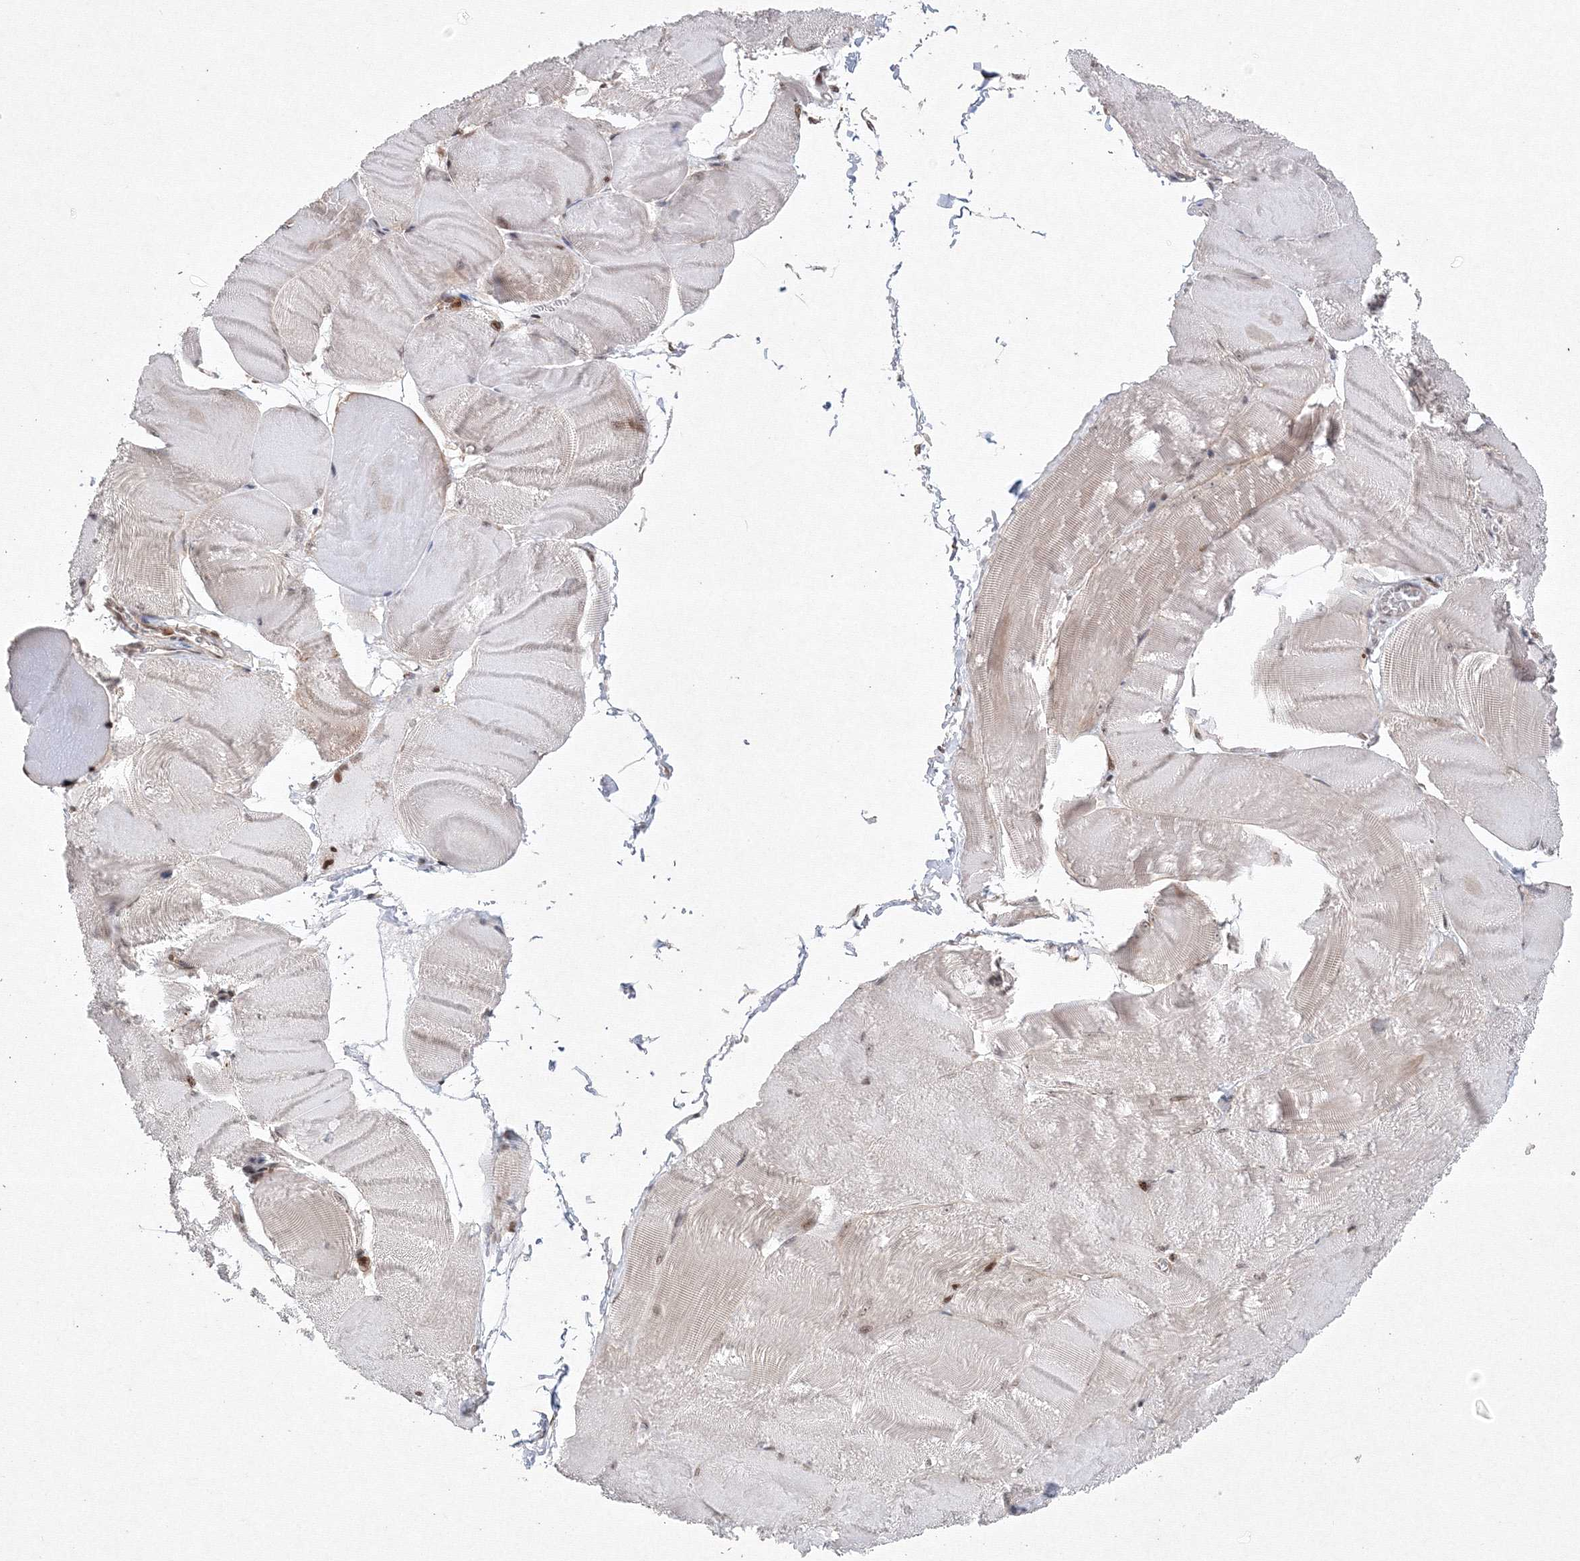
{"staining": {"intensity": "moderate", "quantity": "25%-75%", "location": "nuclear"}, "tissue": "skeletal muscle", "cell_type": "Myocytes", "image_type": "normal", "snomed": [{"axis": "morphology", "description": "Normal tissue, NOS"}, {"axis": "morphology", "description": "Basal cell carcinoma"}, {"axis": "topography", "description": "Skeletal muscle"}], "caption": "DAB (3,3'-diaminobenzidine) immunohistochemical staining of normal skeletal muscle demonstrates moderate nuclear protein positivity in about 25%-75% of myocytes. (DAB (3,3'-diaminobenzidine) IHC with brightfield microscopy, high magnification).", "gene": "MKRN2", "patient": {"sex": "female", "age": 64}}